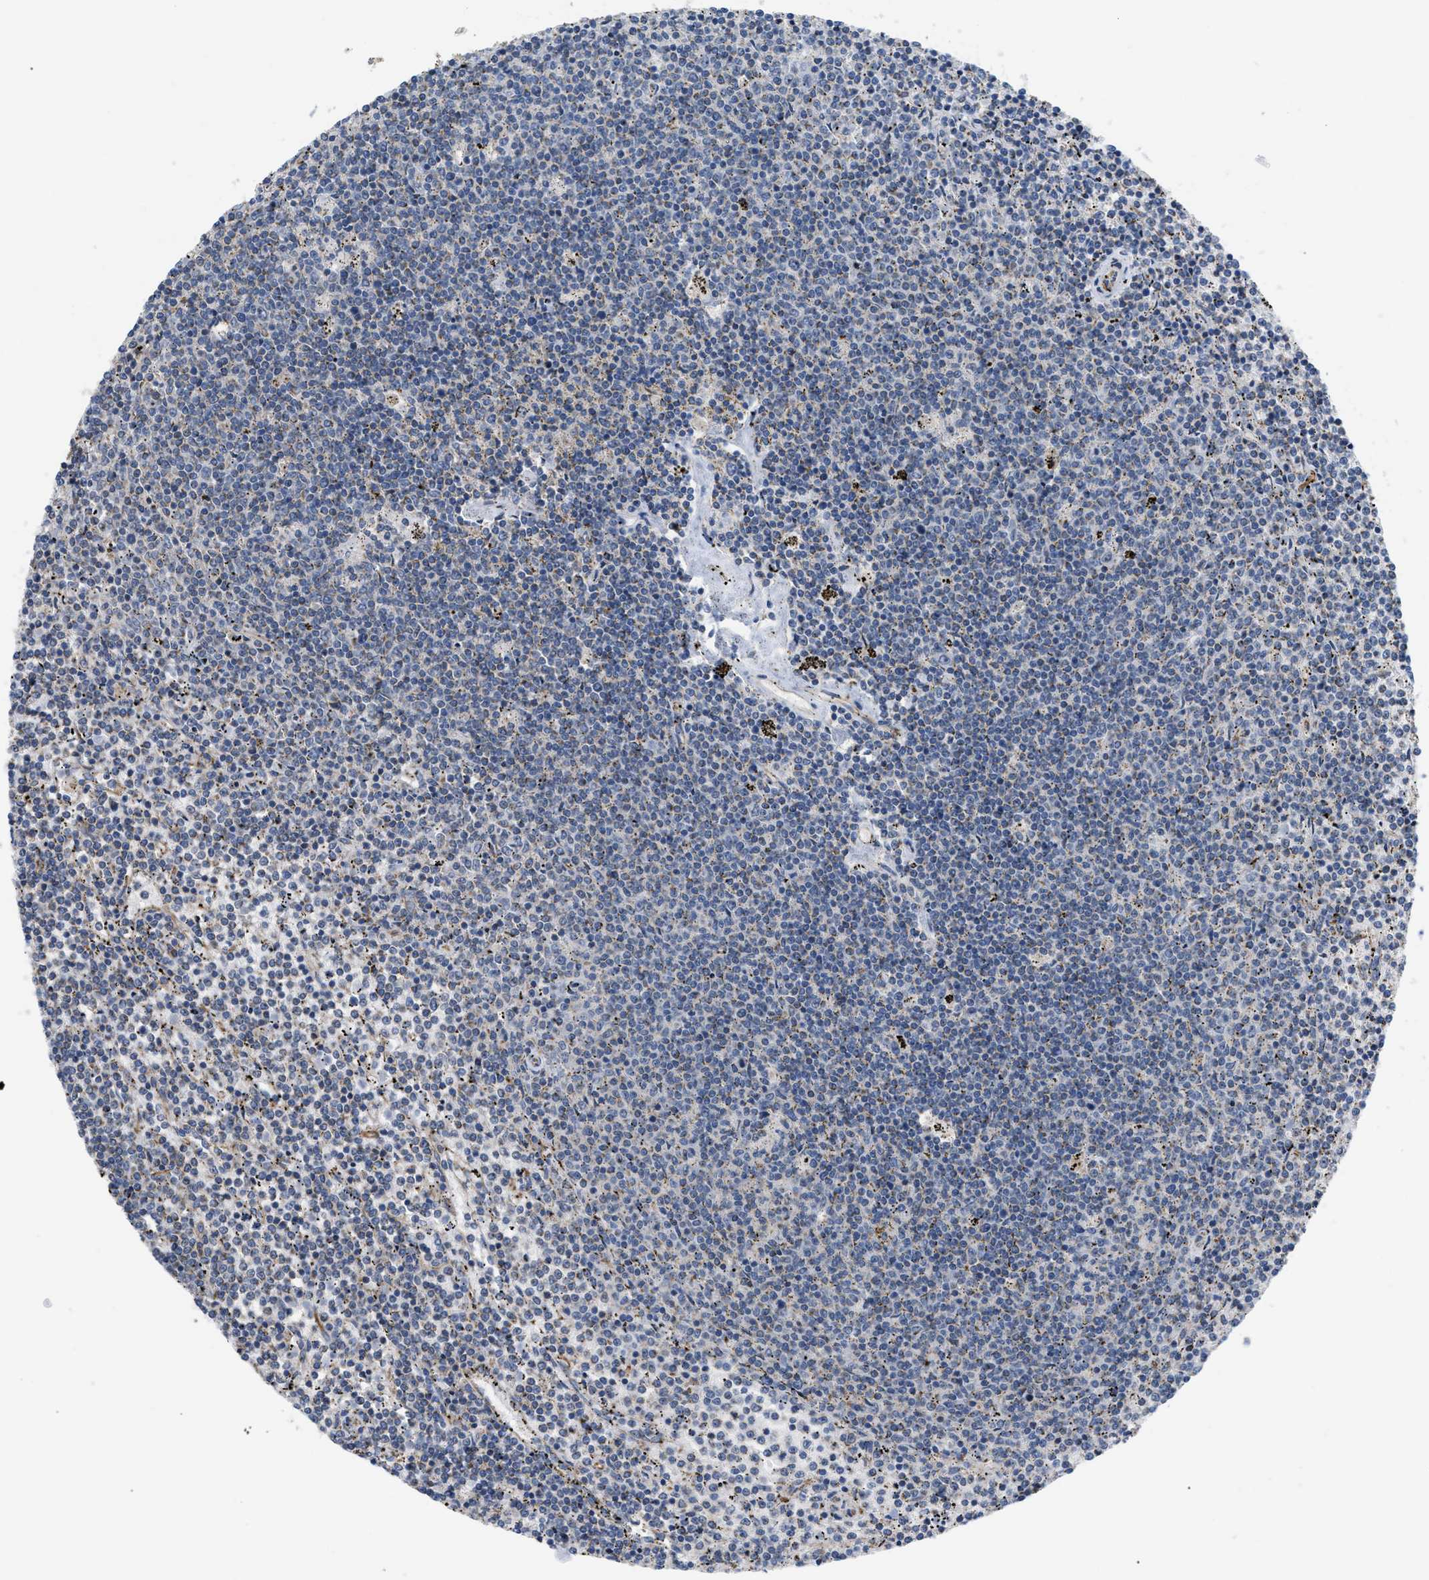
{"staining": {"intensity": "negative", "quantity": "none", "location": "none"}, "tissue": "lymphoma", "cell_type": "Tumor cells", "image_type": "cancer", "snomed": [{"axis": "morphology", "description": "Malignant lymphoma, non-Hodgkin's type, Low grade"}, {"axis": "topography", "description": "Spleen"}], "caption": "Immunohistochemical staining of human malignant lymphoma, non-Hodgkin's type (low-grade) demonstrates no significant positivity in tumor cells.", "gene": "DHX58", "patient": {"sex": "female", "age": 50}}